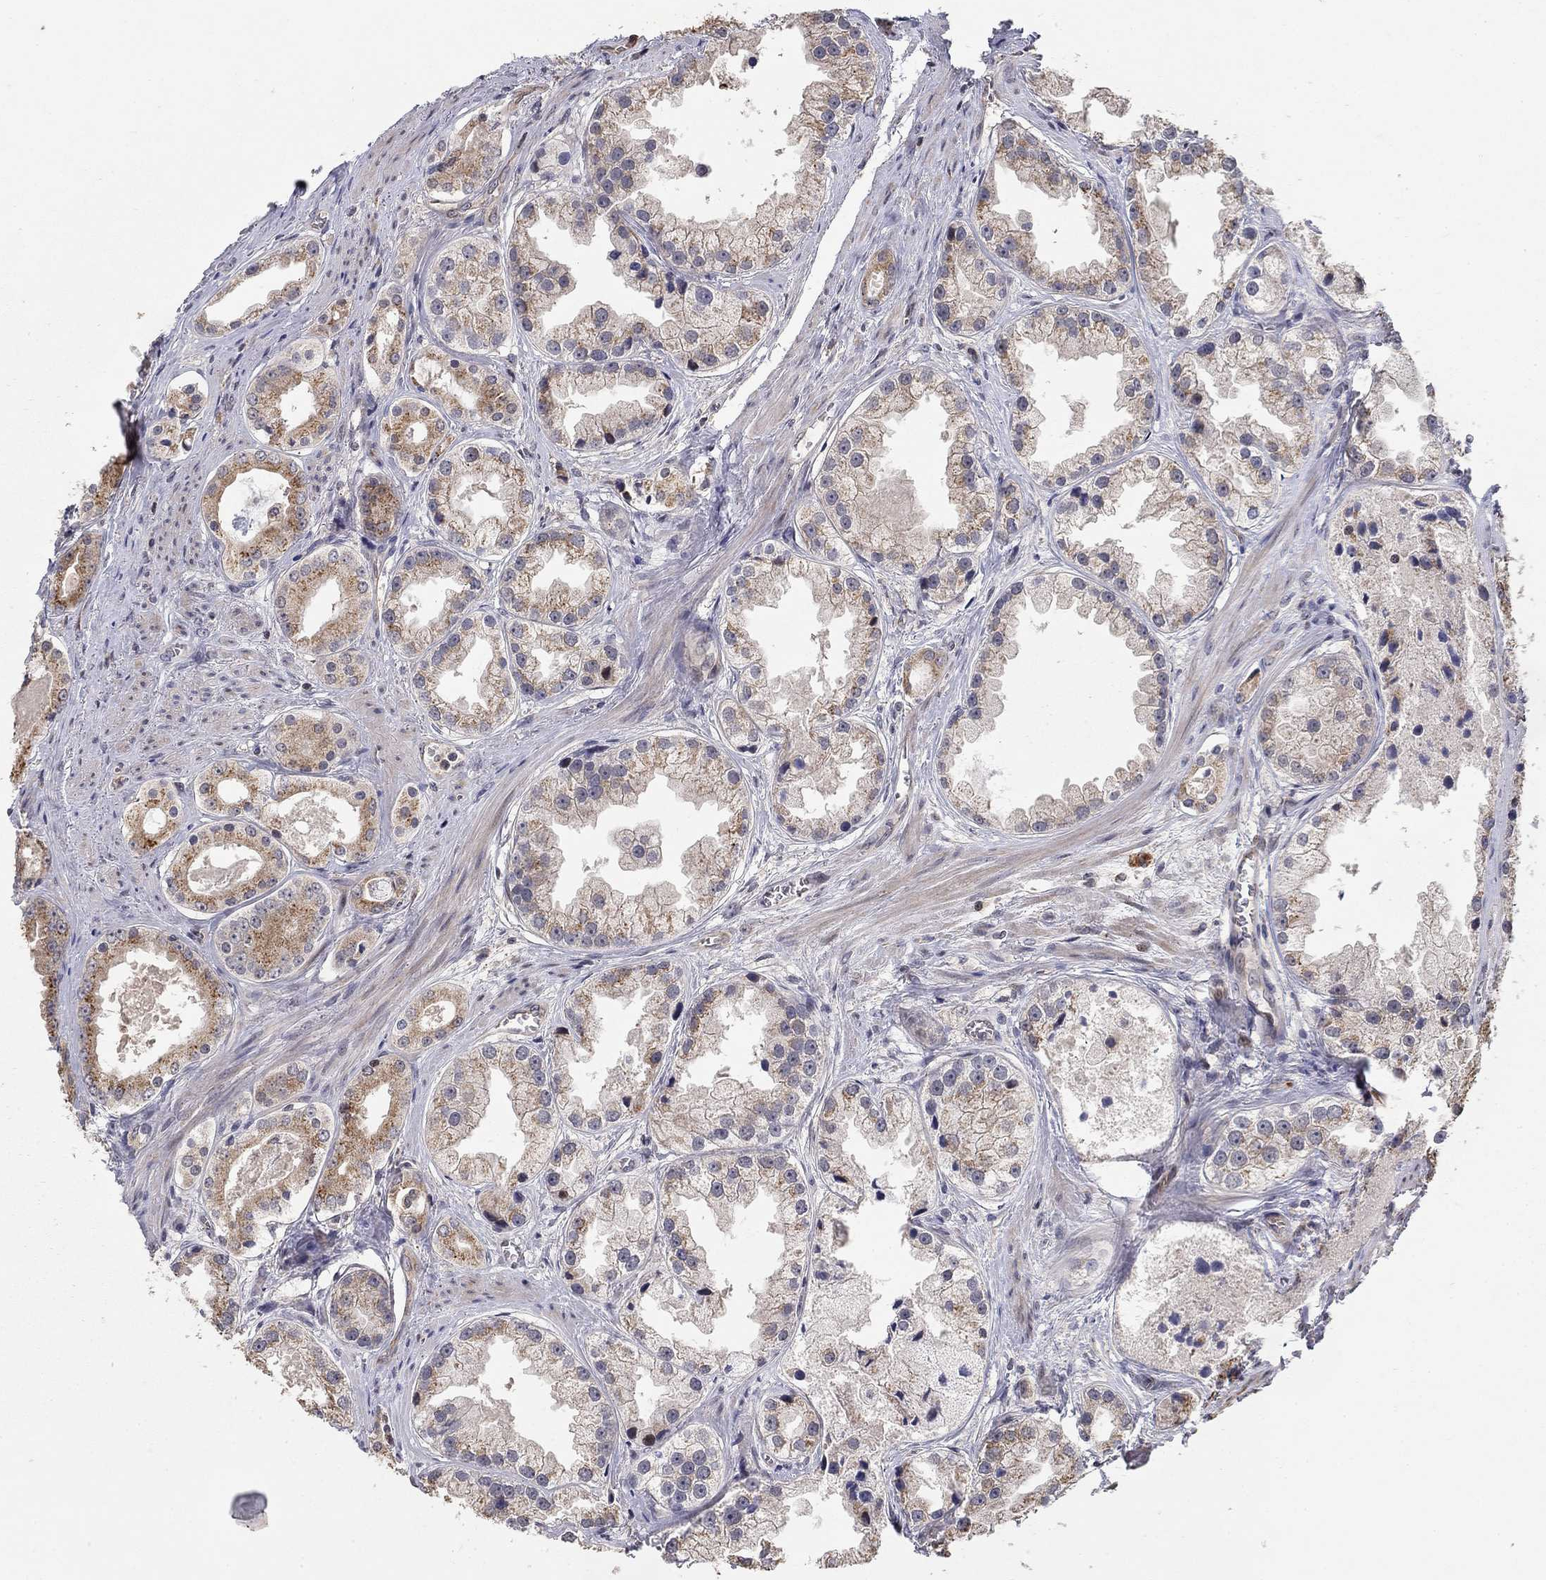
{"staining": {"intensity": "moderate", "quantity": "25%-75%", "location": "cytoplasmic/membranous"}, "tissue": "prostate cancer", "cell_type": "Tumor cells", "image_type": "cancer", "snomed": [{"axis": "morphology", "description": "Adenocarcinoma, NOS"}, {"axis": "topography", "description": "Prostate"}], "caption": "Immunohistochemical staining of human adenocarcinoma (prostate) displays medium levels of moderate cytoplasmic/membranous staining in approximately 25%-75% of tumor cells.", "gene": "LPCAT4", "patient": {"sex": "male", "age": 61}}